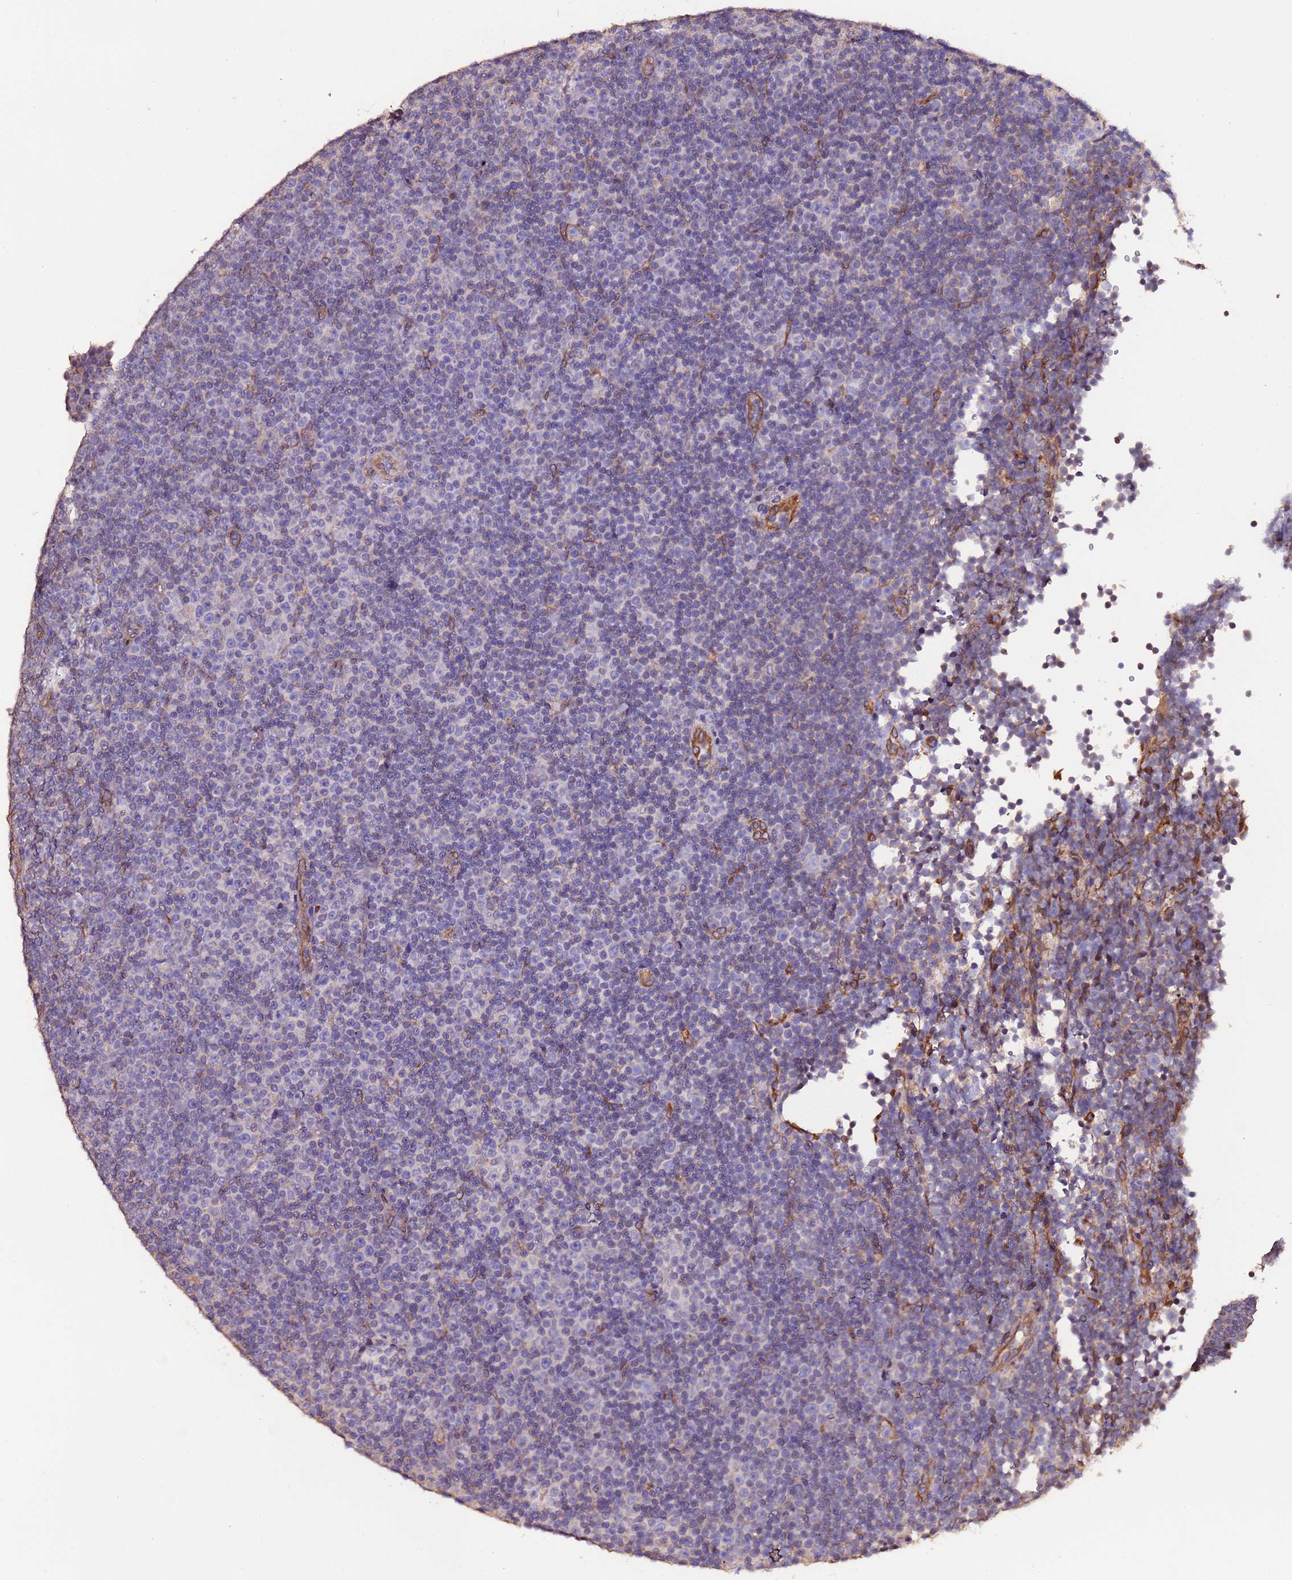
{"staining": {"intensity": "negative", "quantity": "none", "location": "none"}, "tissue": "lymphoma", "cell_type": "Tumor cells", "image_type": "cancer", "snomed": [{"axis": "morphology", "description": "Malignant lymphoma, non-Hodgkin's type, Low grade"}, {"axis": "topography", "description": "Lymph node"}], "caption": "Histopathology image shows no significant protein staining in tumor cells of lymphoma. The staining was performed using DAB to visualize the protein expression in brown, while the nuclei were stained in blue with hematoxylin (Magnification: 20x).", "gene": "SLC41A3", "patient": {"sex": "female", "age": 67}}